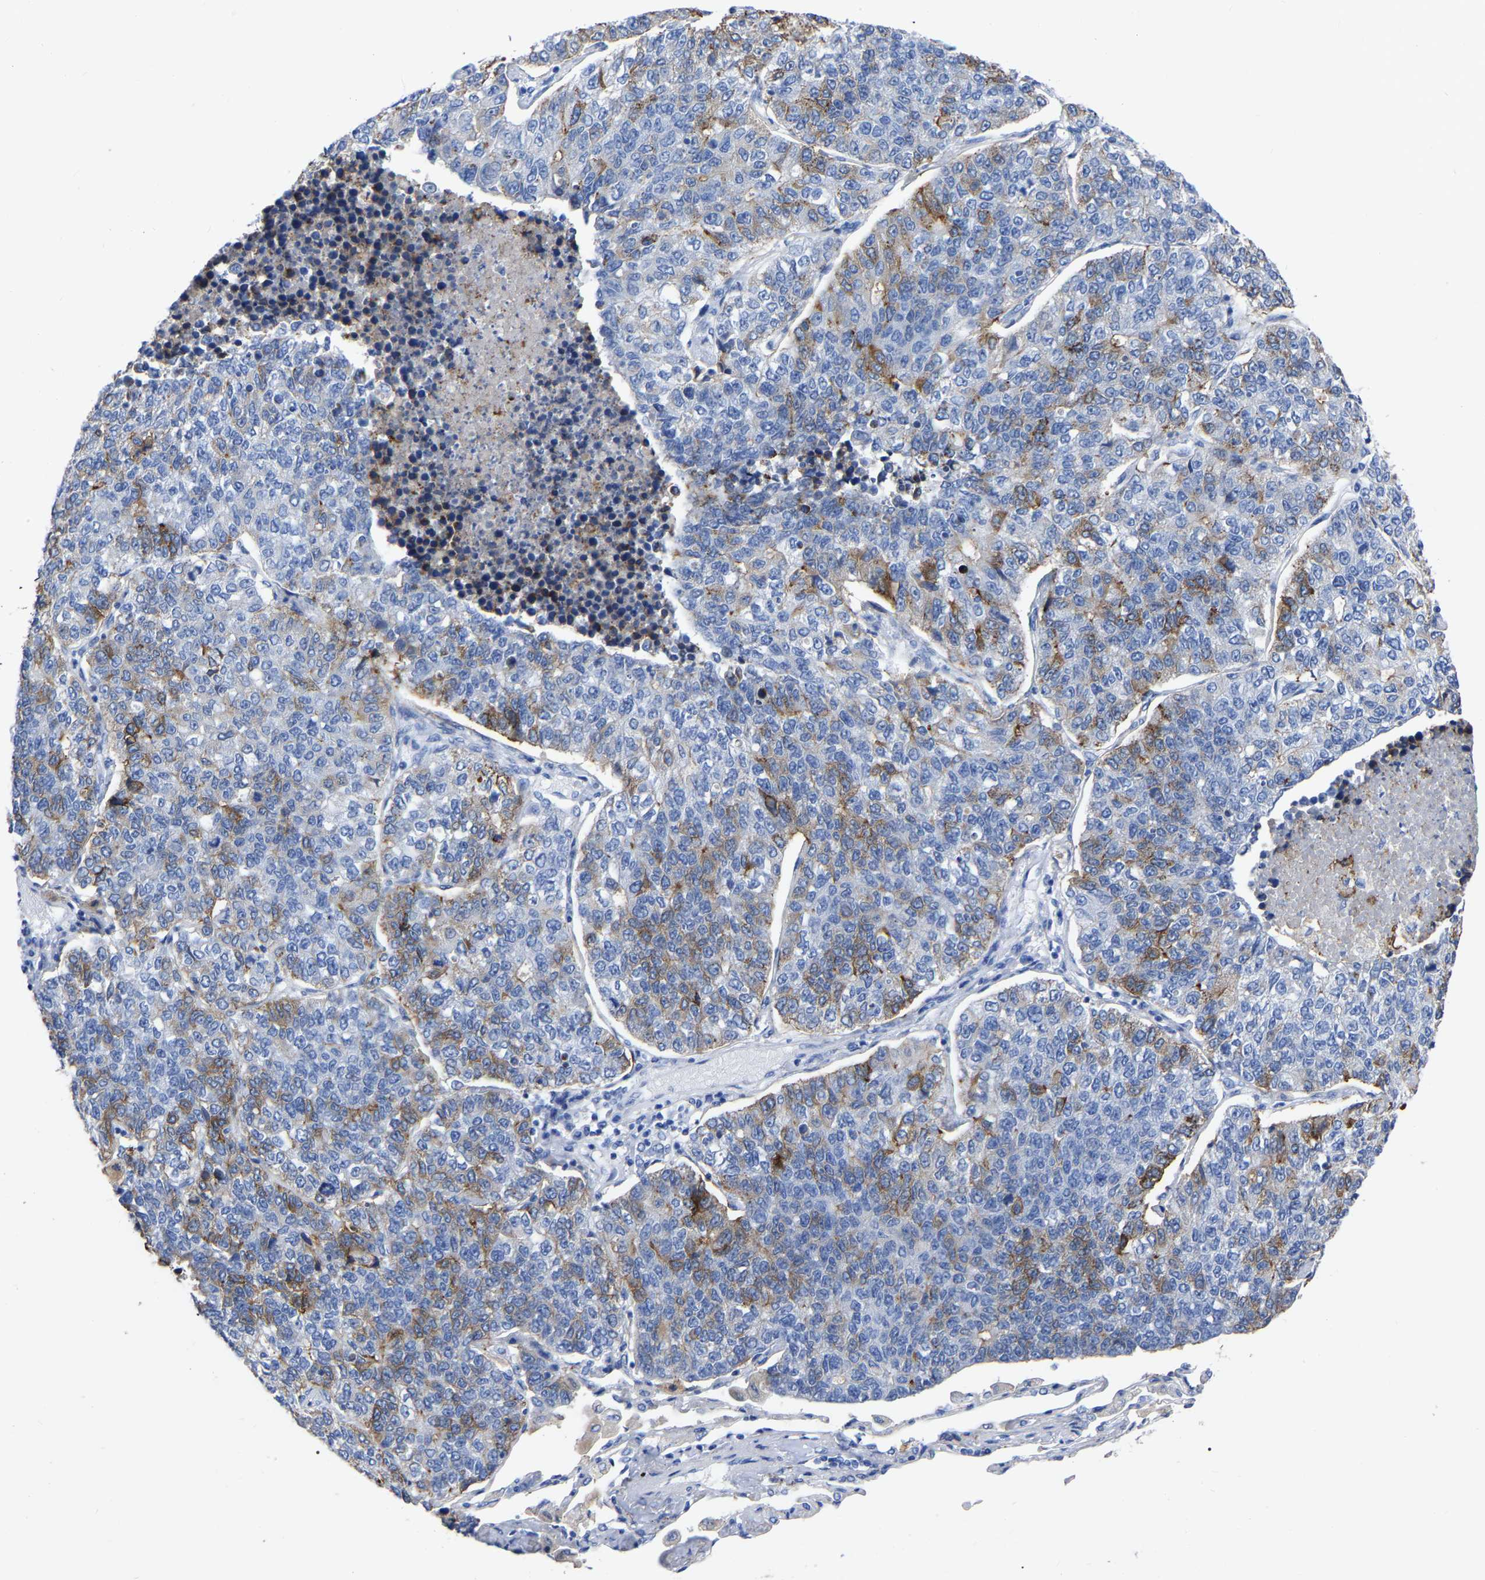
{"staining": {"intensity": "weak", "quantity": "<25%", "location": "cytoplasmic/membranous"}, "tissue": "lung cancer", "cell_type": "Tumor cells", "image_type": "cancer", "snomed": [{"axis": "morphology", "description": "Adenocarcinoma, NOS"}, {"axis": "topography", "description": "Lung"}], "caption": "Immunohistochemical staining of human lung adenocarcinoma demonstrates no significant expression in tumor cells.", "gene": "ANXA13", "patient": {"sex": "male", "age": 49}}